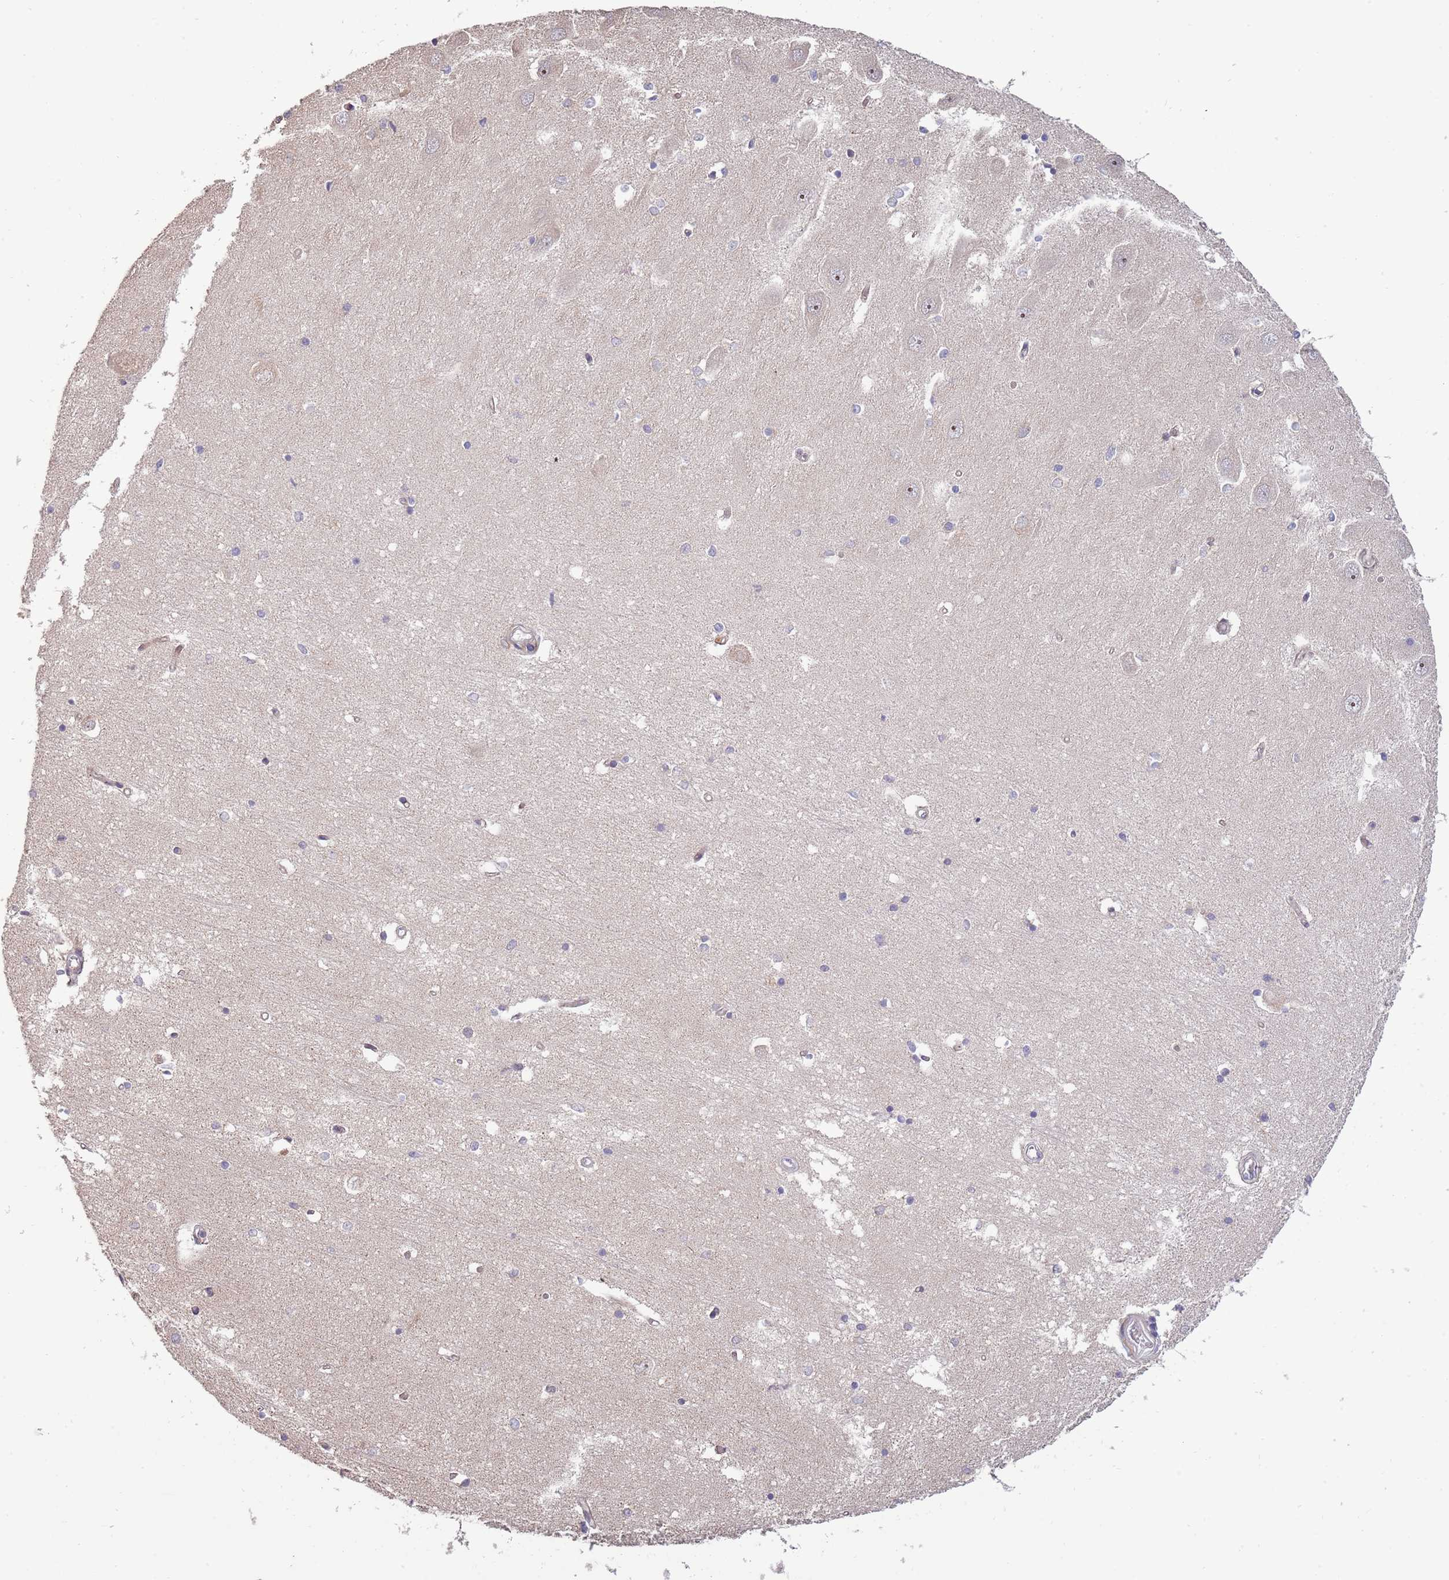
{"staining": {"intensity": "weak", "quantity": "<25%", "location": "nuclear"}, "tissue": "hippocampus", "cell_type": "Glial cells", "image_type": "normal", "snomed": [{"axis": "morphology", "description": "Normal tissue, NOS"}, {"axis": "topography", "description": "Hippocampus"}], "caption": "IHC photomicrograph of benign hippocampus stained for a protein (brown), which exhibits no staining in glial cells.", "gene": "SYNDIG1L", "patient": {"sex": "male", "age": 45}}